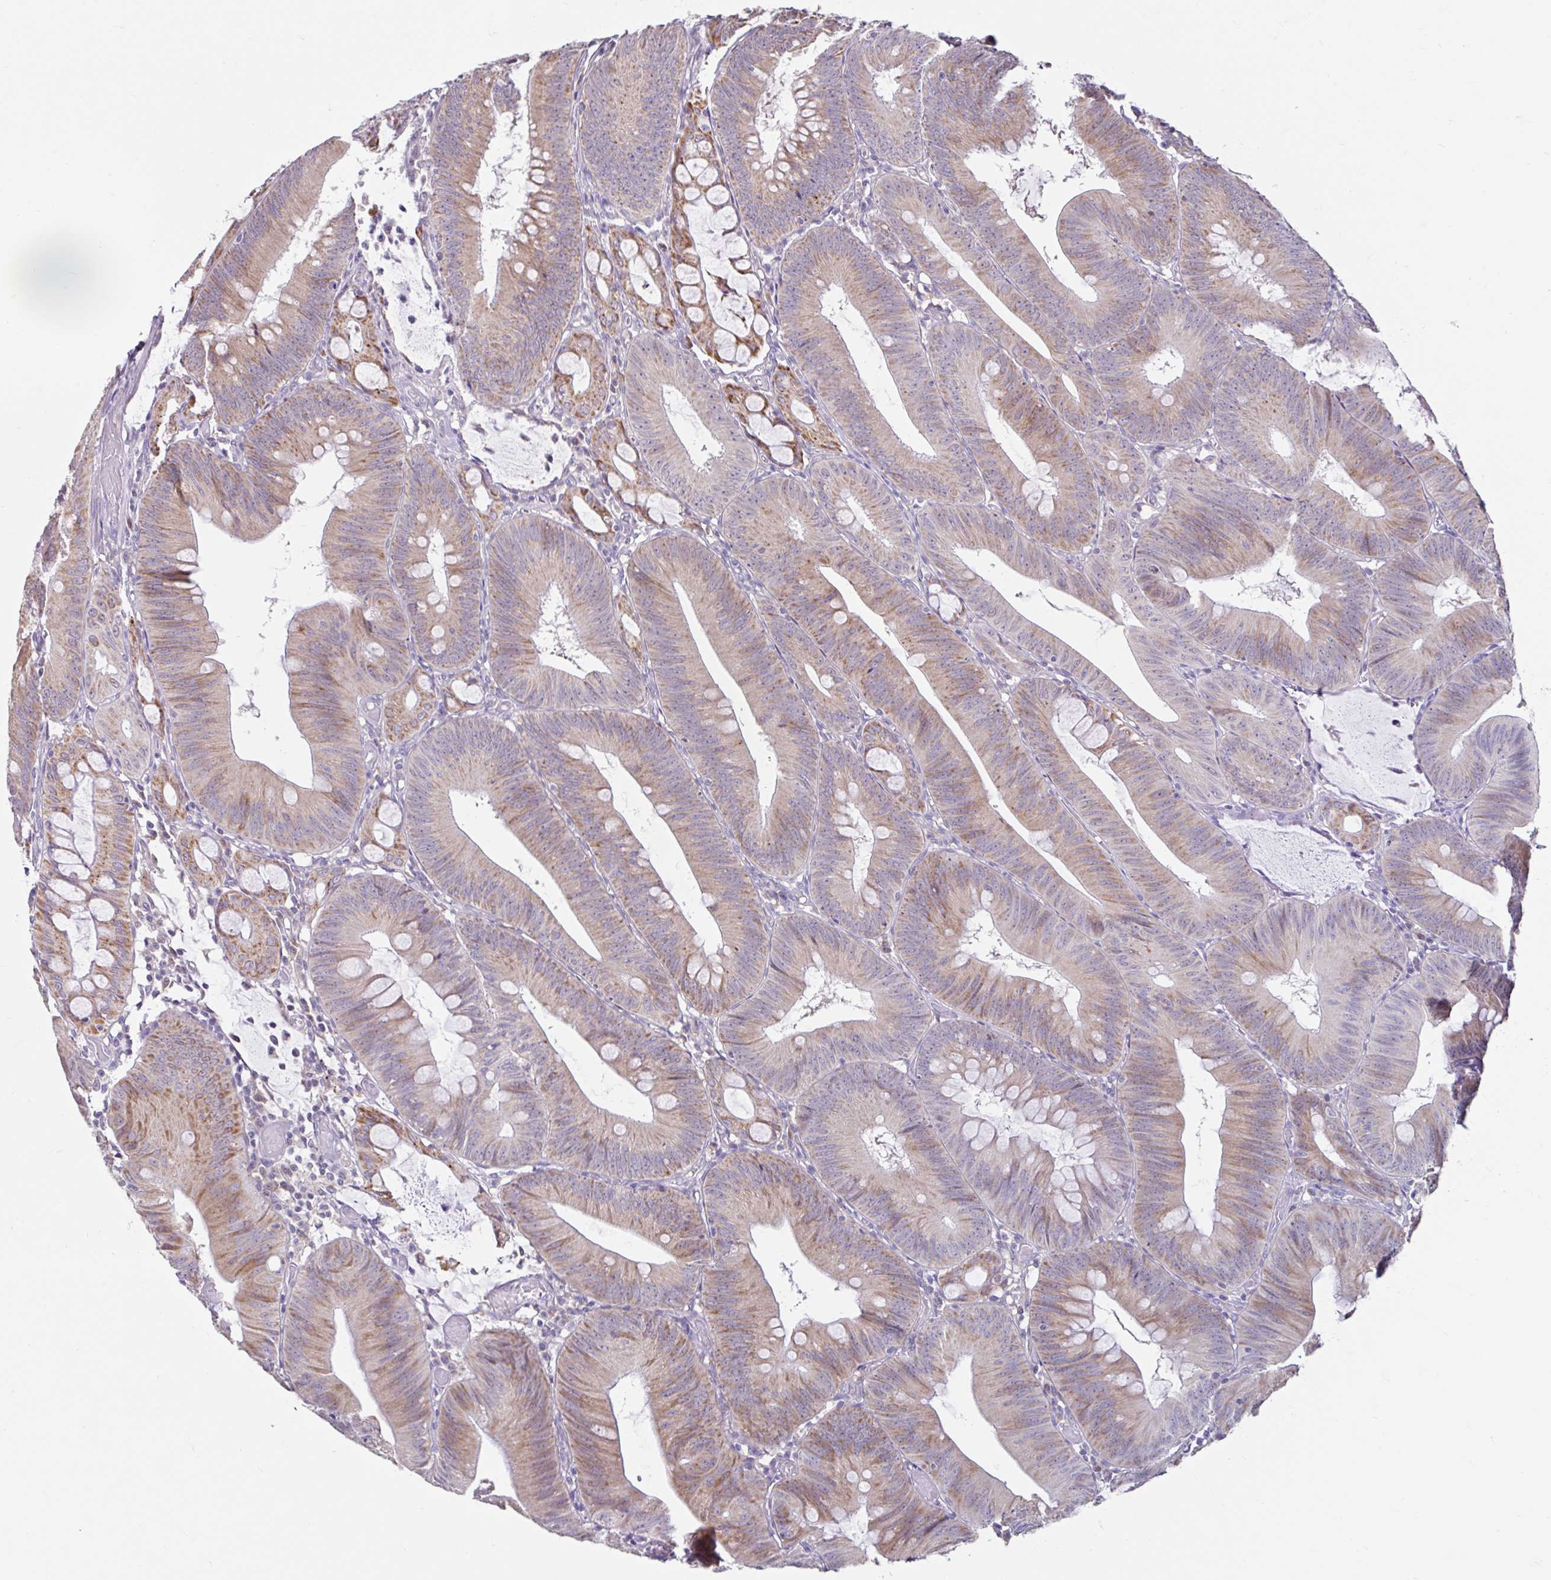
{"staining": {"intensity": "moderate", "quantity": ">75%", "location": "cytoplasmic/membranous"}, "tissue": "colorectal cancer", "cell_type": "Tumor cells", "image_type": "cancer", "snomed": [{"axis": "morphology", "description": "Adenocarcinoma, NOS"}, {"axis": "topography", "description": "Colon"}], "caption": "IHC (DAB (3,3'-diaminobenzidine)) staining of human colorectal adenocarcinoma reveals moderate cytoplasmic/membranous protein staining in about >75% of tumor cells.", "gene": "NT5C1B", "patient": {"sex": "male", "age": 84}}